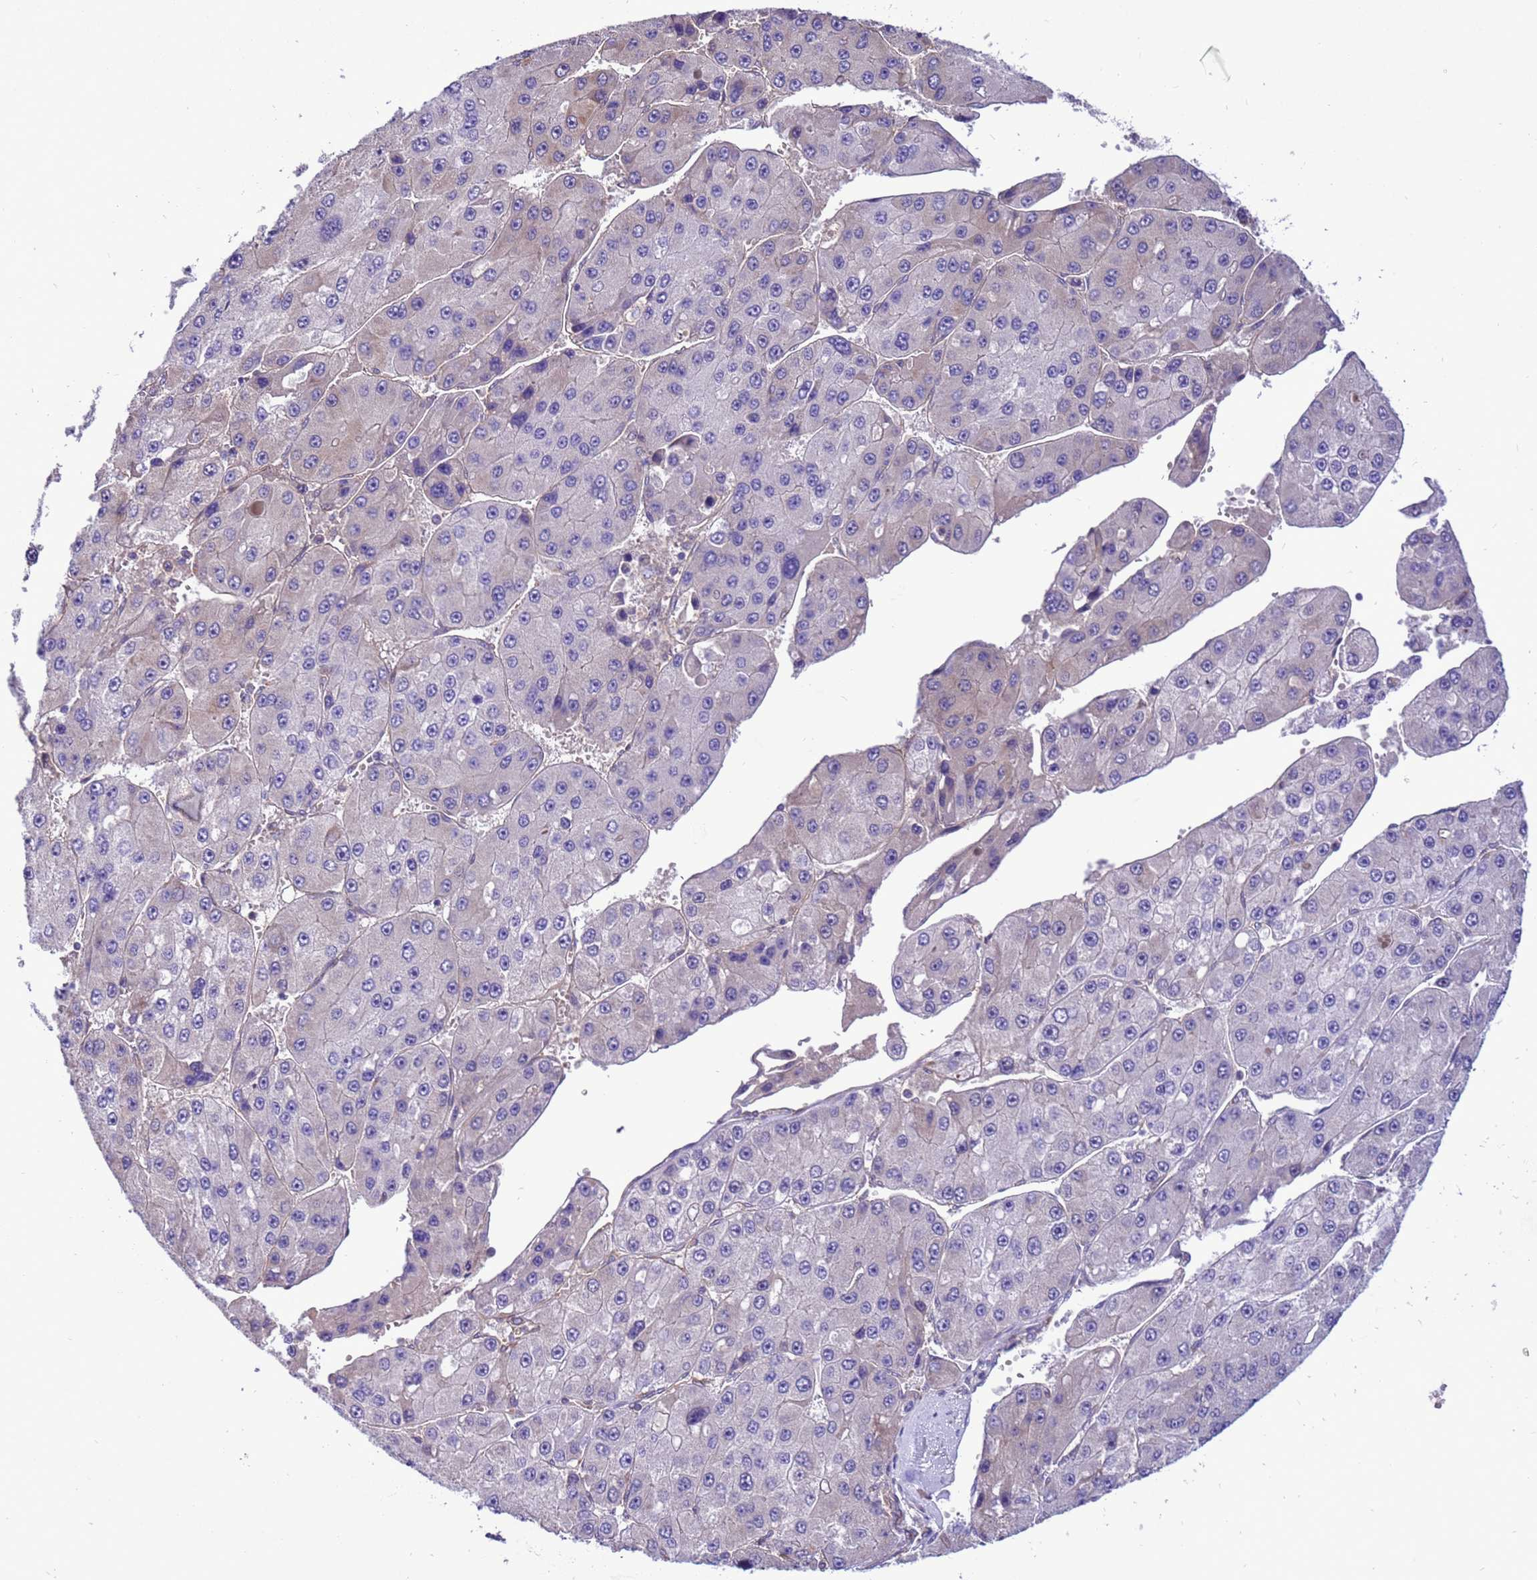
{"staining": {"intensity": "negative", "quantity": "none", "location": "none"}, "tissue": "liver cancer", "cell_type": "Tumor cells", "image_type": "cancer", "snomed": [{"axis": "morphology", "description": "Carcinoma, Hepatocellular, NOS"}, {"axis": "topography", "description": "Liver"}], "caption": "This is a histopathology image of immunohistochemistry (IHC) staining of hepatocellular carcinoma (liver), which shows no staining in tumor cells.", "gene": "RABEP2", "patient": {"sex": "female", "age": 73}}